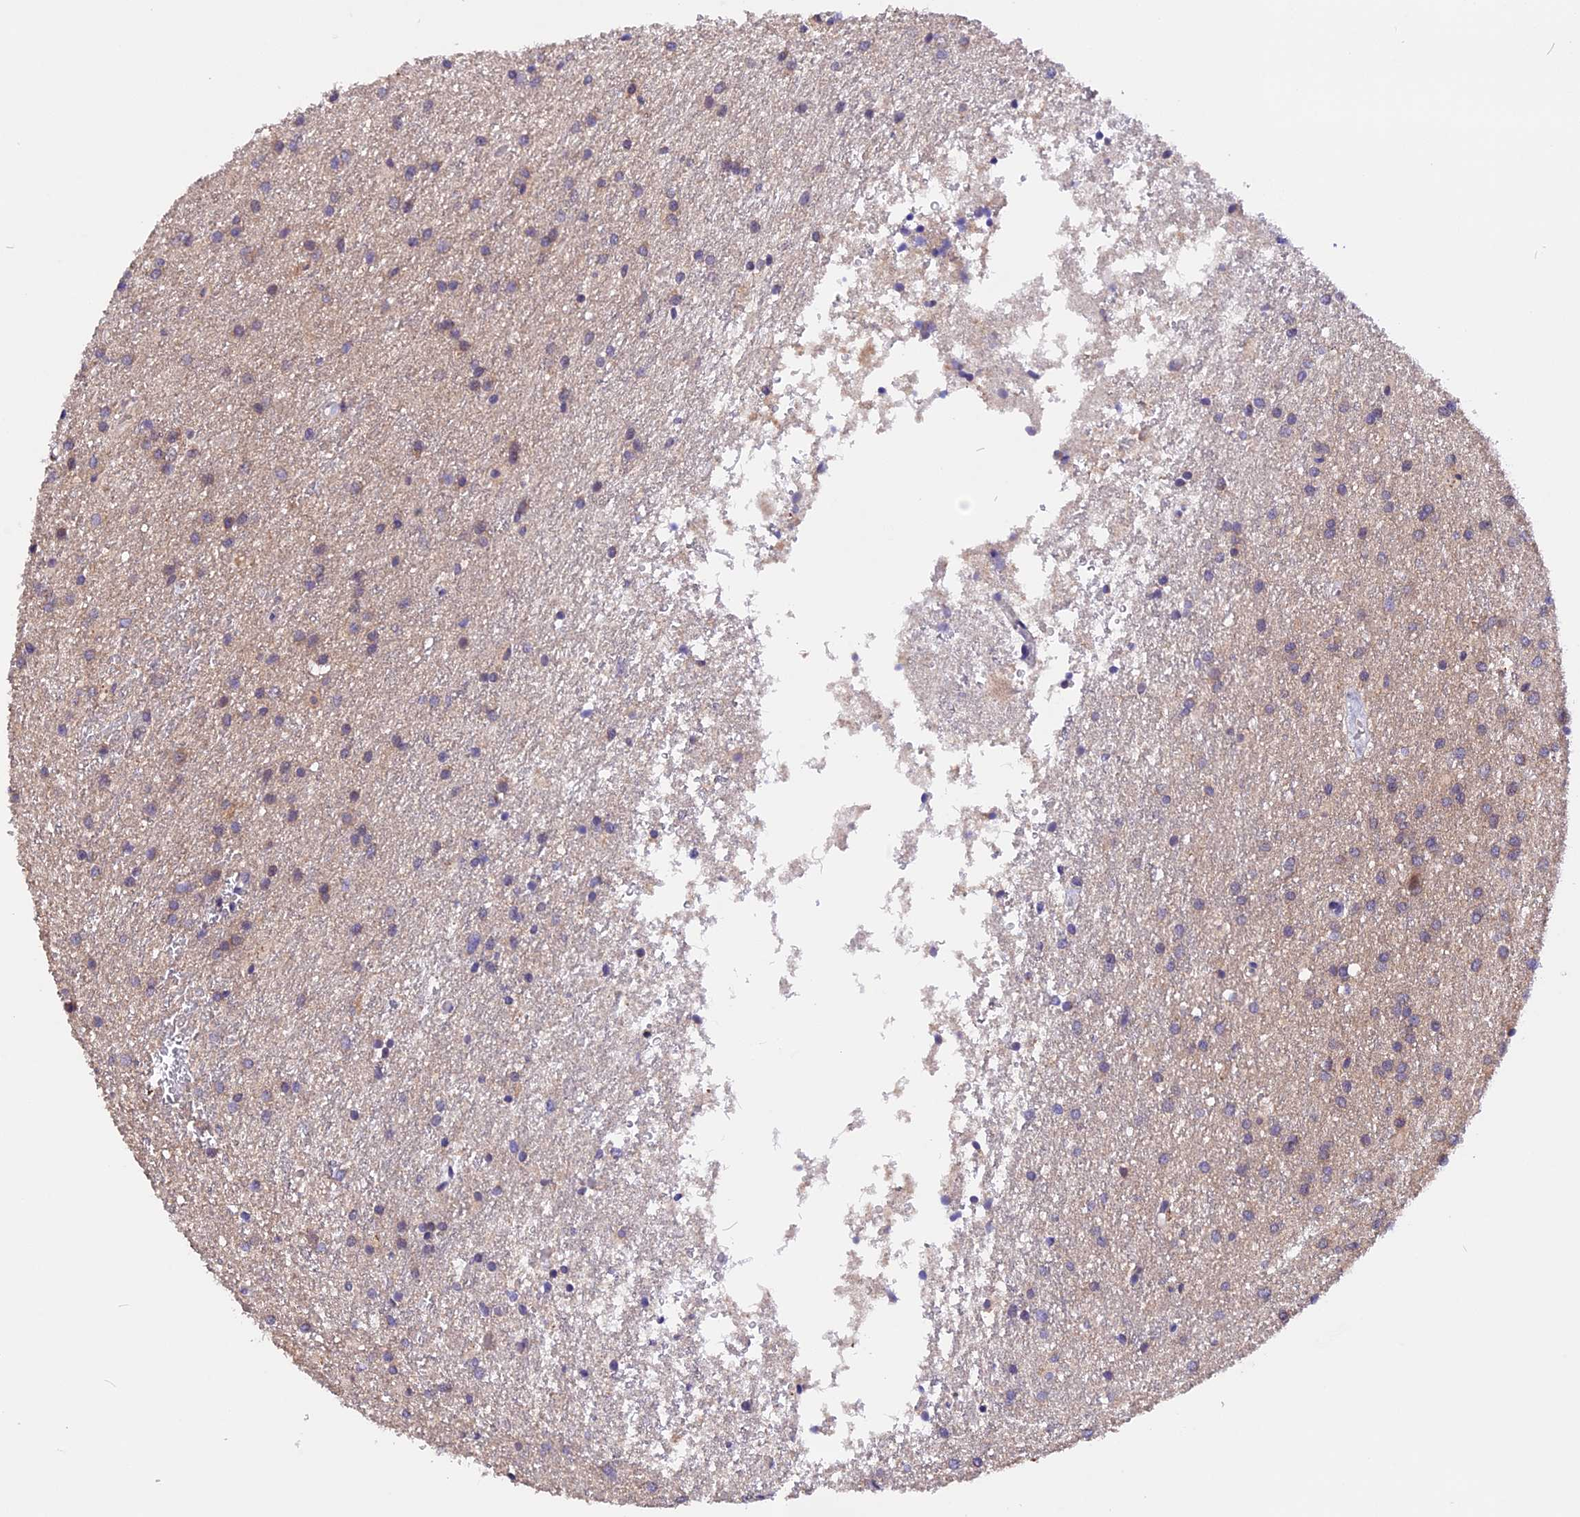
{"staining": {"intensity": "weak", "quantity": ">75%", "location": "cytoplasmic/membranous"}, "tissue": "glioma", "cell_type": "Tumor cells", "image_type": "cancer", "snomed": [{"axis": "morphology", "description": "Glioma, malignant, High grade"}, {"axis": "topography", "description": "Brain"}], "caption": "Glioma stained for a protein shows weak cytoplasmic/membranous positivity in tumor cells.", "gene": "MARK4", "patient": {"sex": "female", "age": 50}}